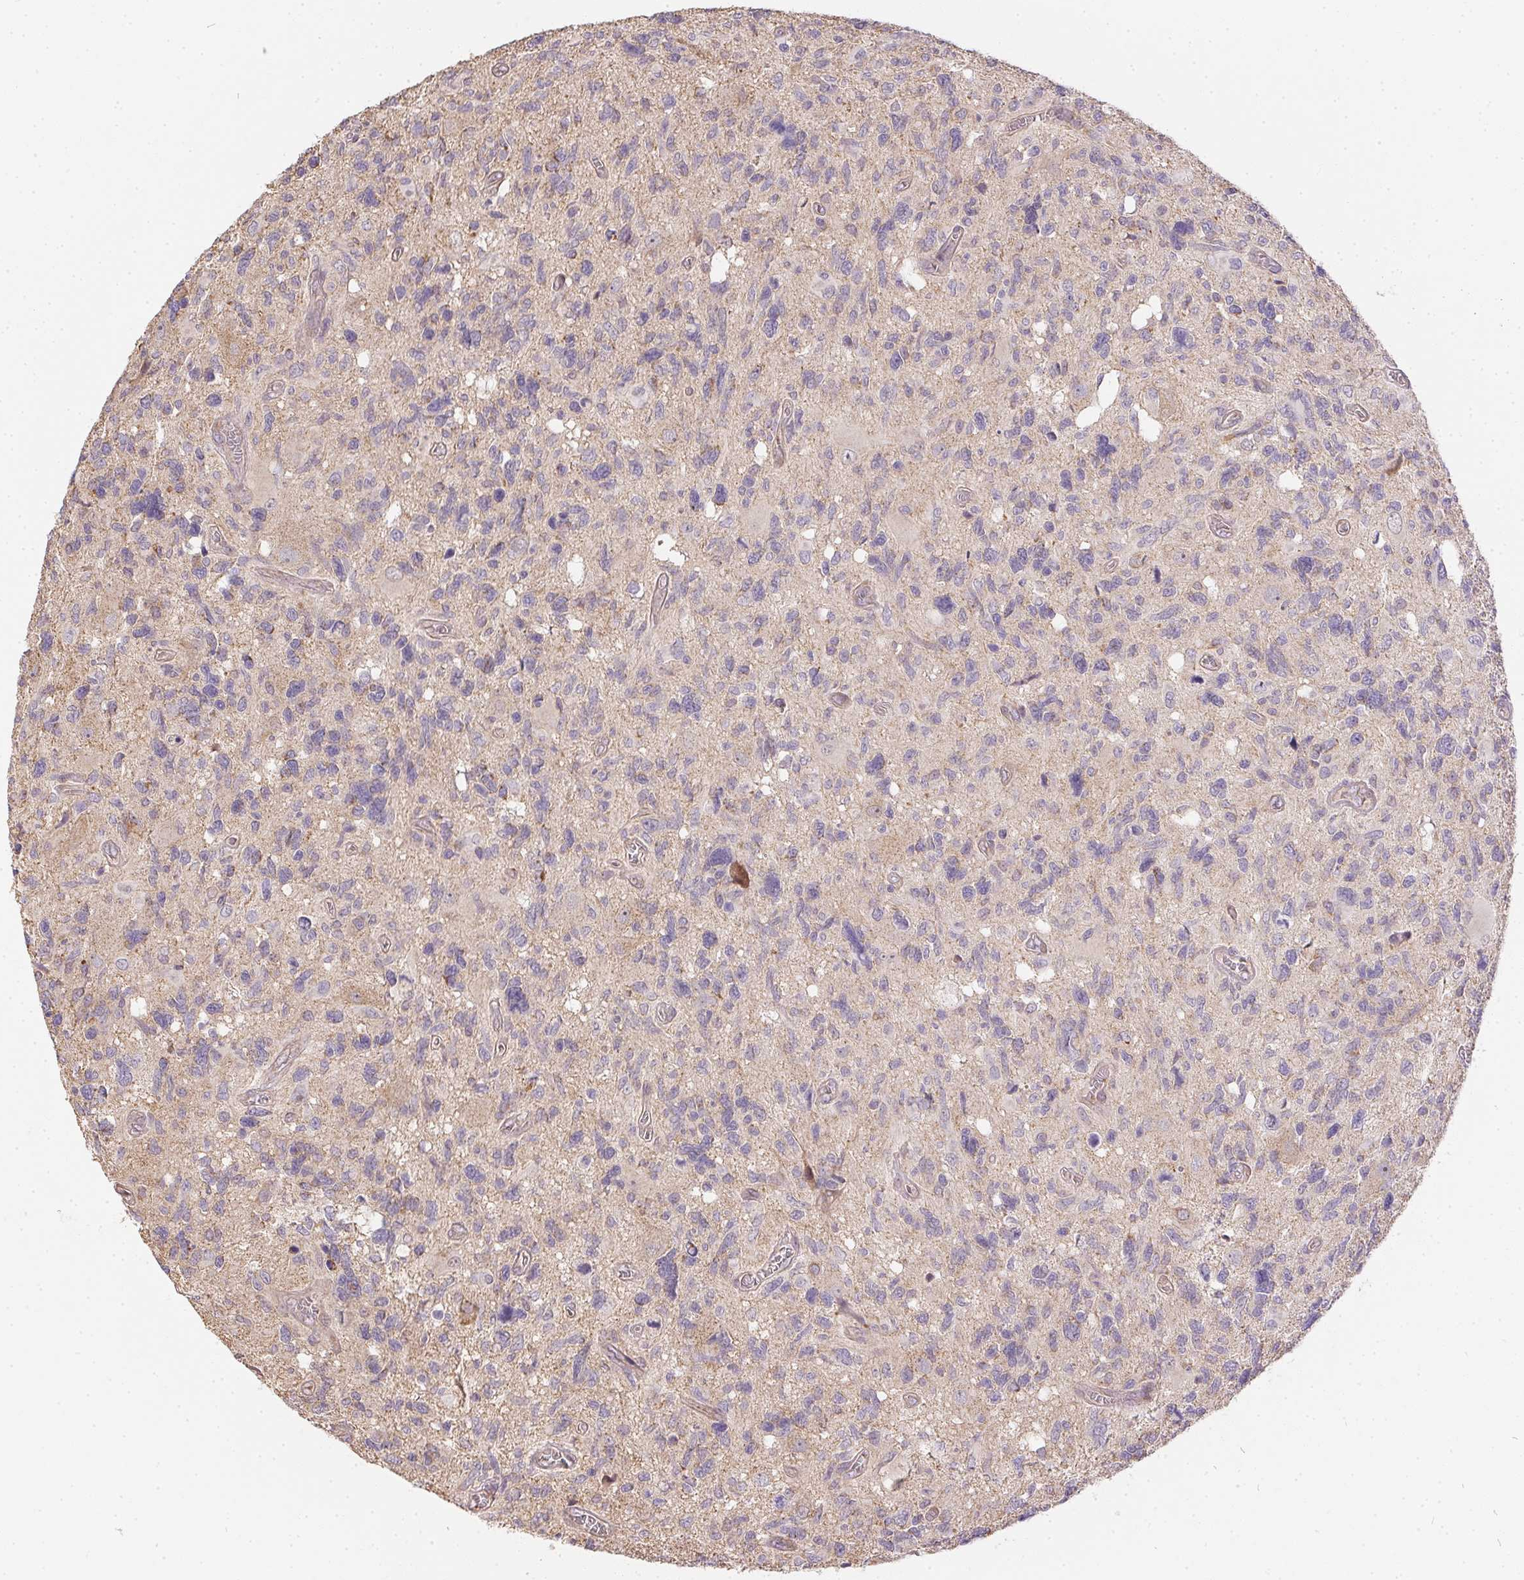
{"staining": {"intensity": "negative", "quantity": "none", "location": "none"}, "tissue": "glioma", "cell_type": "Tumor cells", "image_type": "cancer", "snomed": [{"axis": "morphology", "description": "Glioma, malignant, High grade"}, {"axis": "topography", "description": "Brain"}], "caption": "A photomicrograph of malignant glioma (high-grade) stained for a protein demonstrates no brown staining in tumor cells.", "gene": "REV3L", "patient": {"sex": "male", "age": 49}}